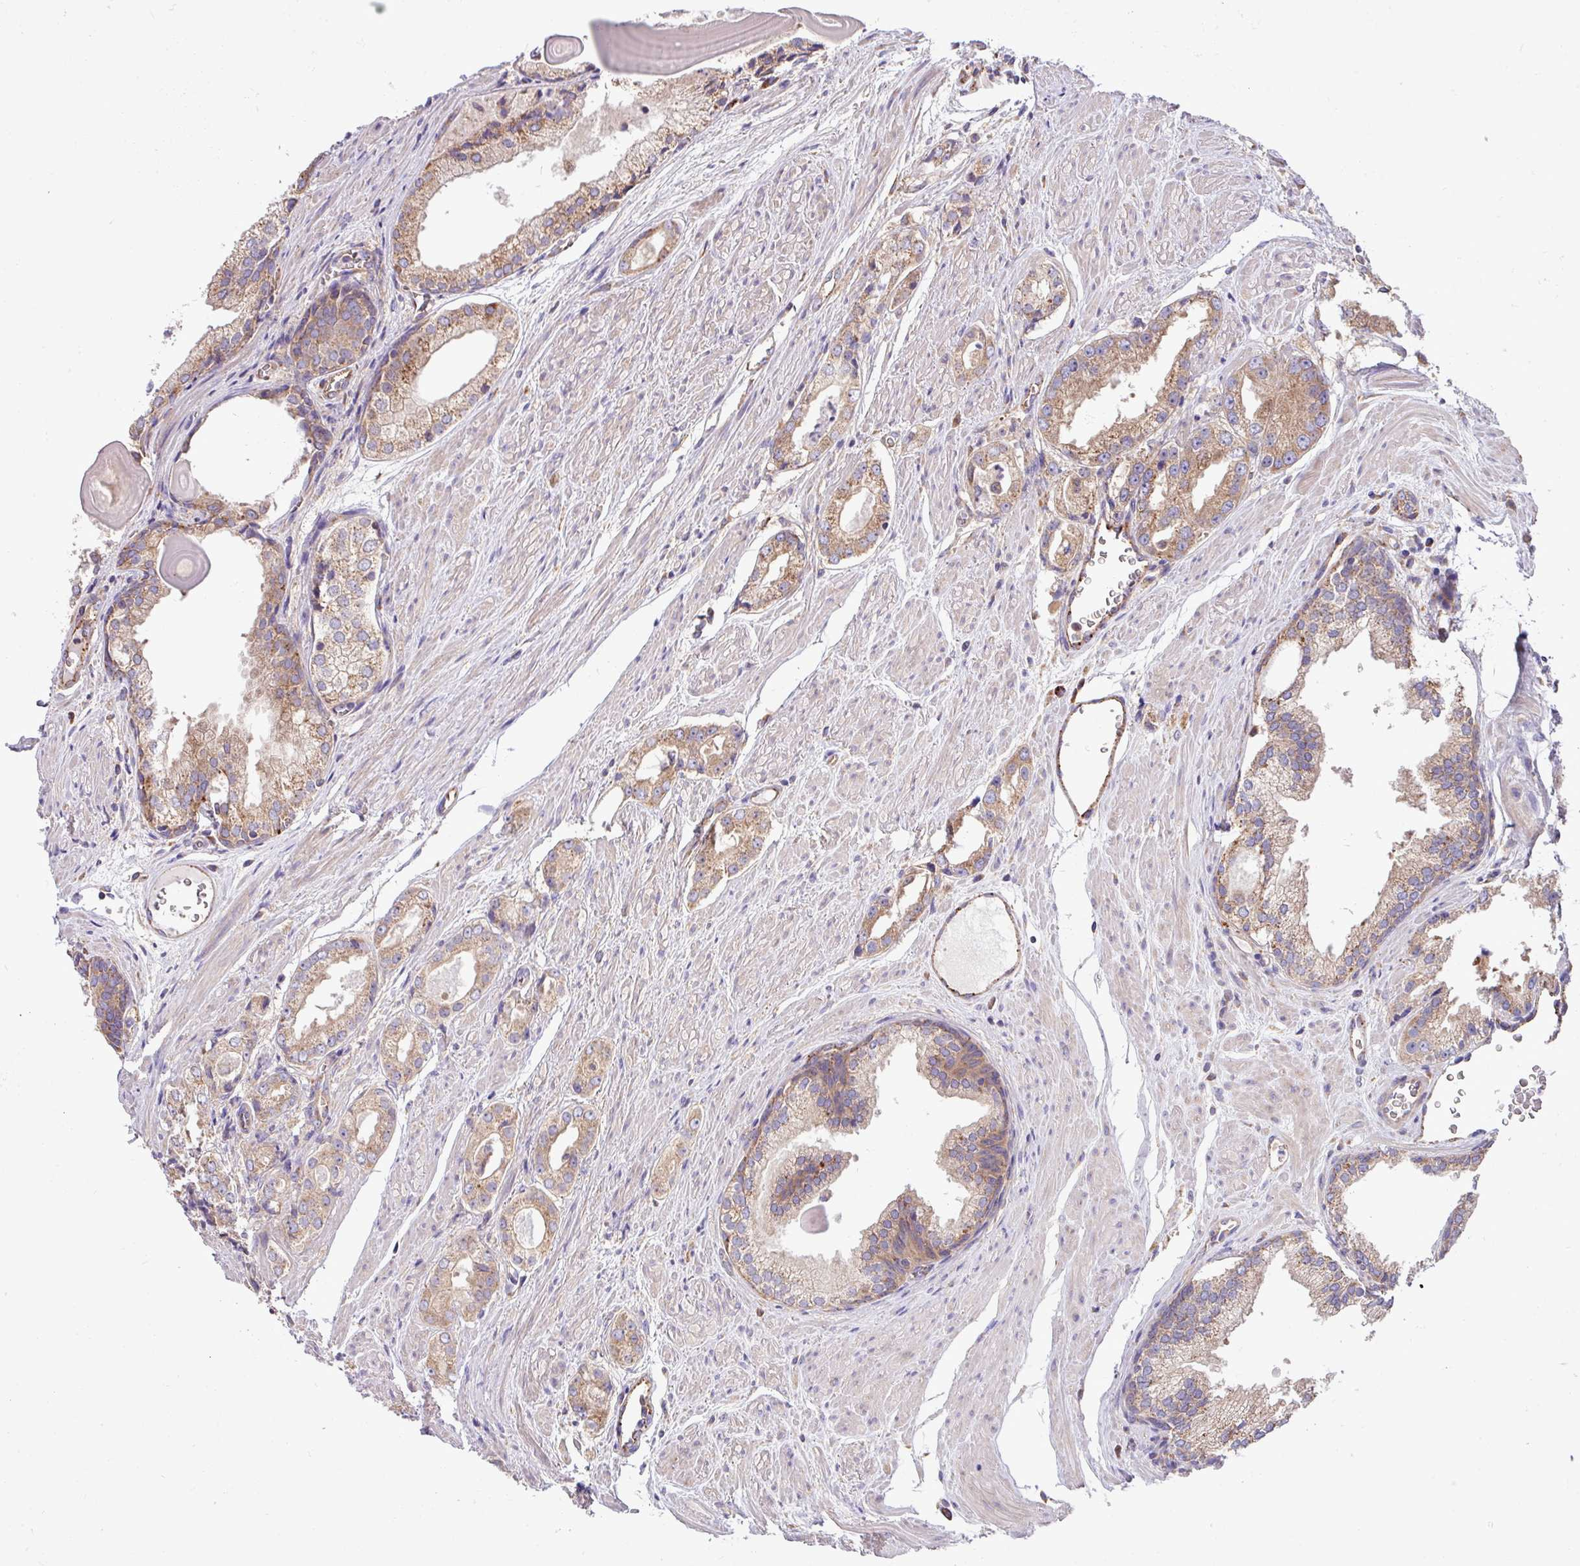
{"staining": {"intensity": "moderate", "quantity": ">75%", "location": "cytoplasmic/membranous"}, "tissue": "prostate cancer", "cell_type": "Tumor cells", "image_type": "cancer", "snomed": [{"axis": "morphology", "description": "Adenocarcinoma, Low grade"}, {"axis": "topography", "description": "Prostate"}], "caption": "Protein expression by IHC shows moderate cytoplasmic/membranous staining in approximately >75% of tumor cells in prostate low-grade adenocarcinoma.", "gene": "PPM1J", "patient": {"sex": "male", "age": 54}}